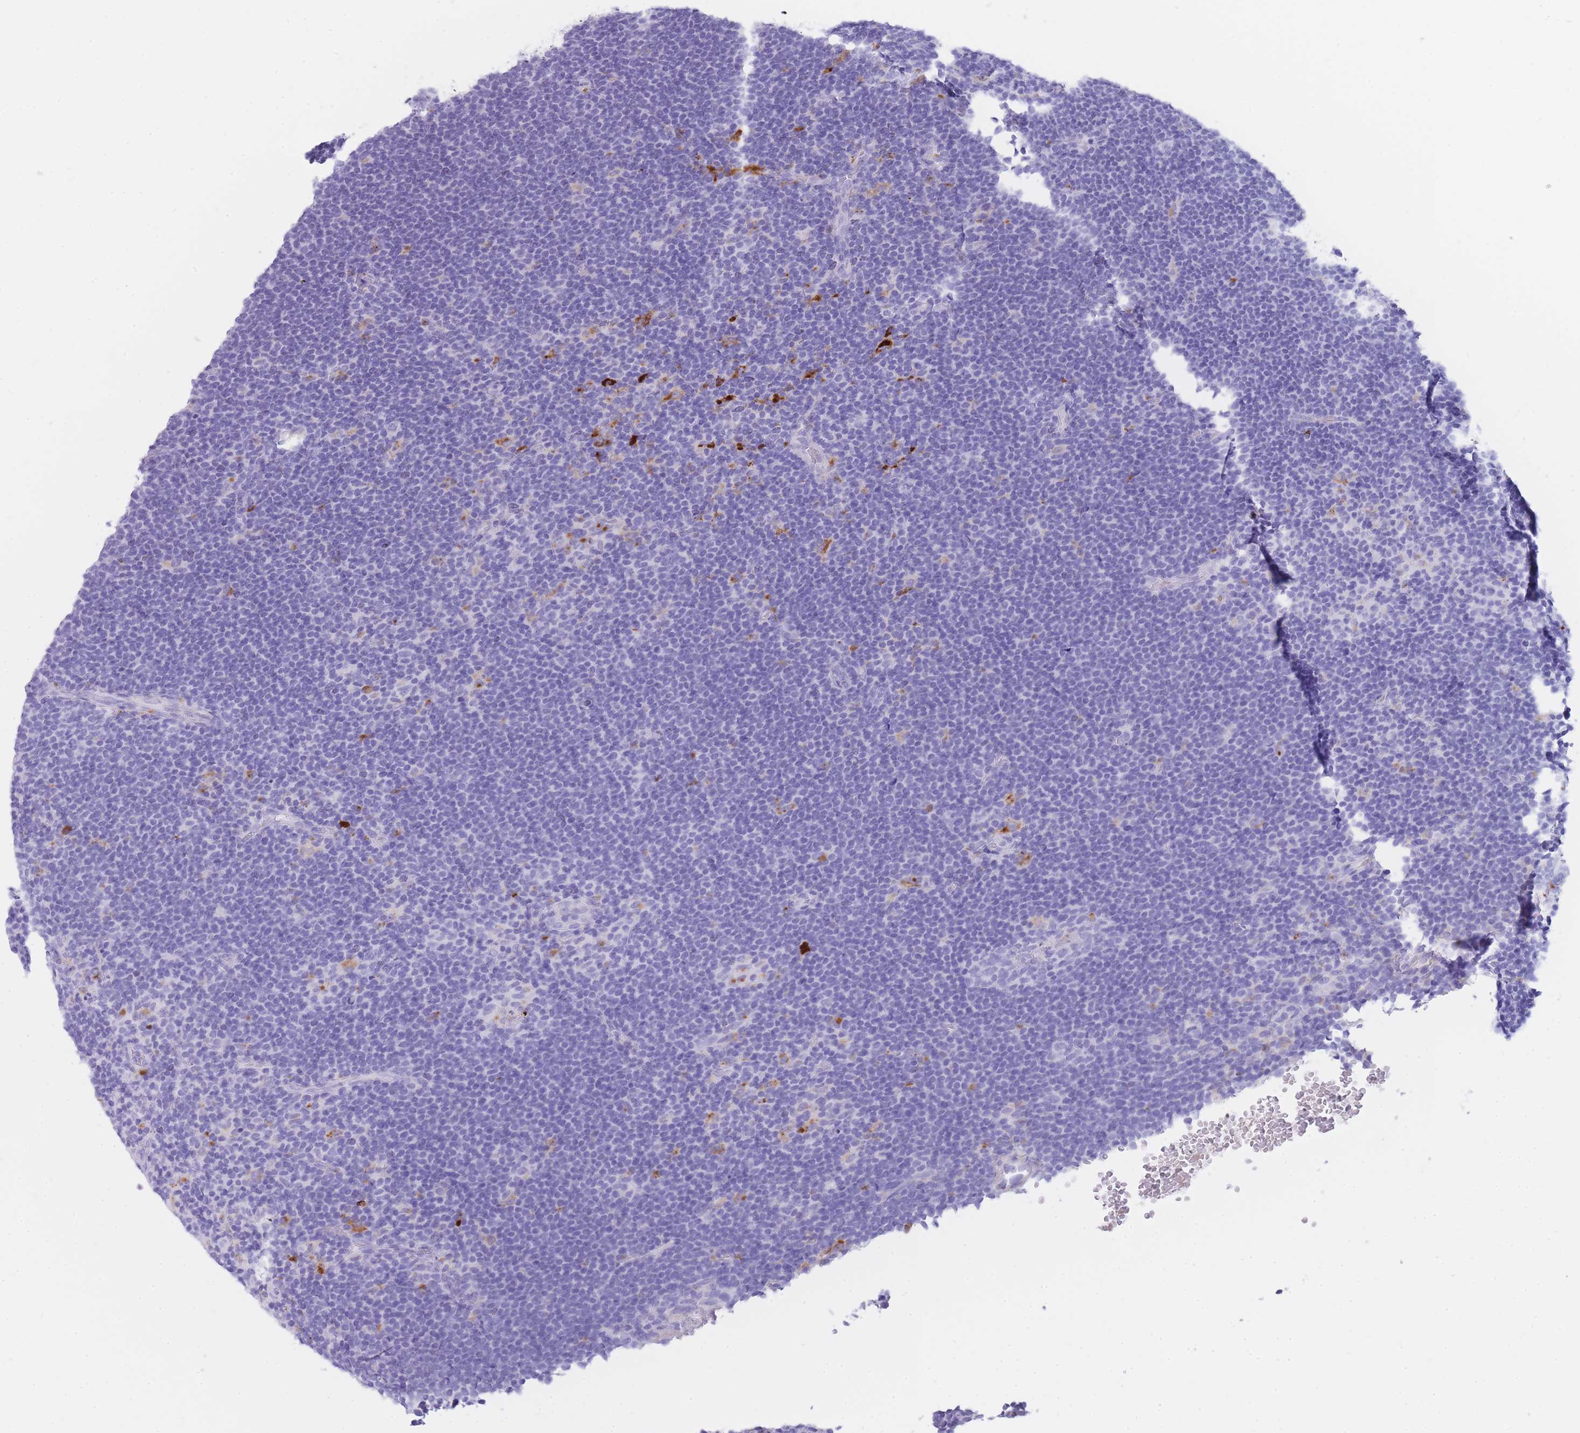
{"staining": {"intensity": "negative", "quantity": "none", "location": "none"}, "tissue": "lymphoma", "cell_type": "Tumor cells", "image_type": "cancer", "snomed": [{"axis": "morphology", "description": "Hodgkin's disease, NOS"}, {"axis": "topography", "description": "Lymph node"}], "caption": "IHC of human Hodgkin's disease demonstrates no positivity in tumor cells. The staining was performed using DAB to visualize the protein expression in brown, while the nuclei were stained in blue with hematoxylin (Magnification: 20x).", "gene": "PLBD1", "patient": {"sex": "female", "age": 57}}